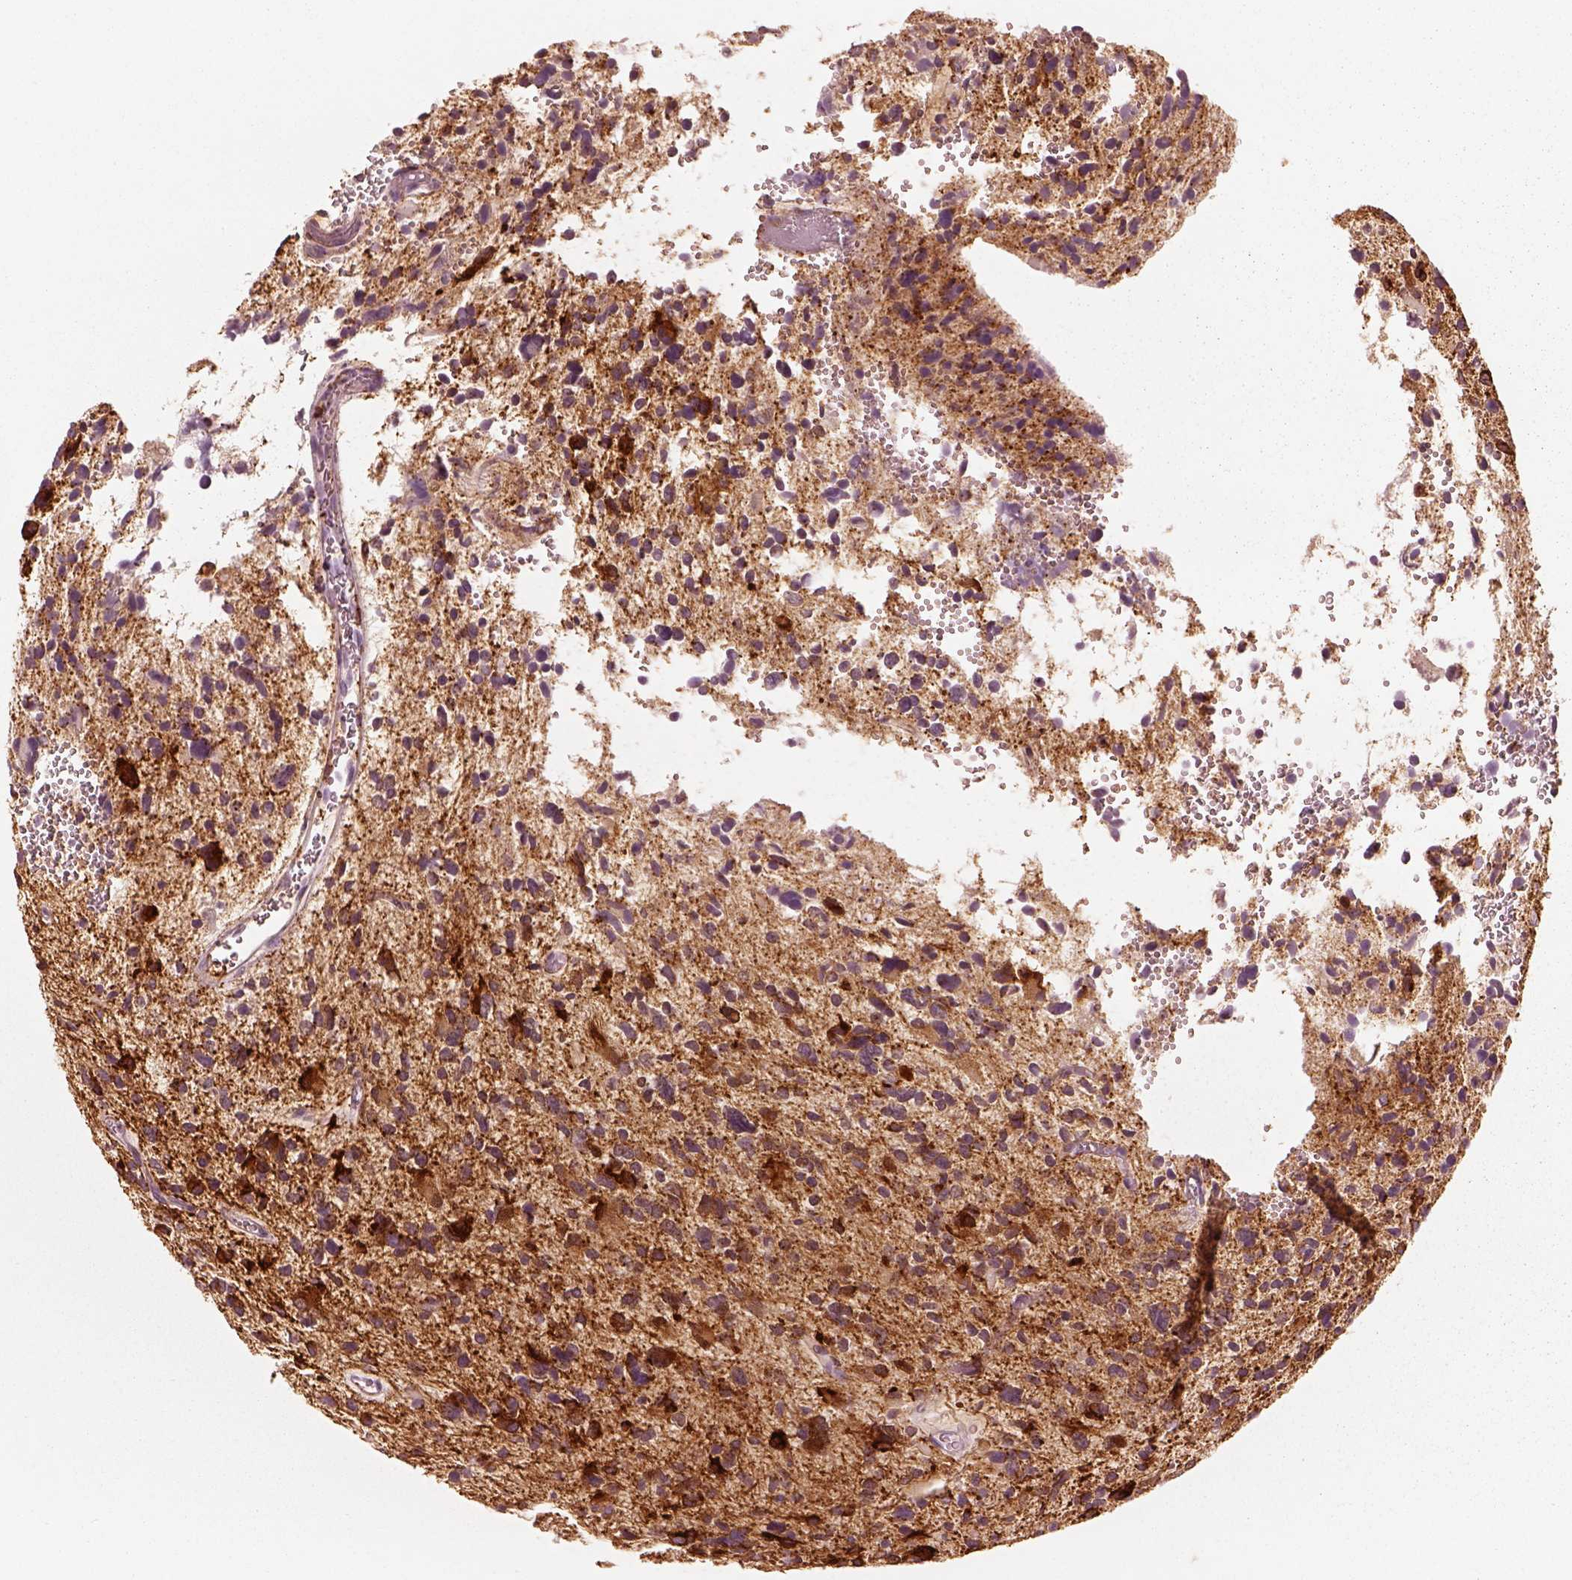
{"staining": {"intensity": "moderate", "quantity": ">75%", "location": "cytoplasmic/membranous"}, "tissue": "glioma", "cell_type": "Tumor cells", "image_type": "cancer", "snomed": [{"axis": "morphology", "description": "Glioma, malignant, High grade"}, {"axis": "topography", "description": "Brain"}], "caption": "High-magnification brightfield microscopy of high-grade glioma (malignant) stained with DAB (3,3'-diaminobenzidine) (brown) and counterstained with hematoxylin (blue). tumor cells exhibit moderate cytoplasmic/membranous staining is present in approximately>75% of cells.", "gene": "DNAAF9", "patient": {"sex": "female", "age": 11}}